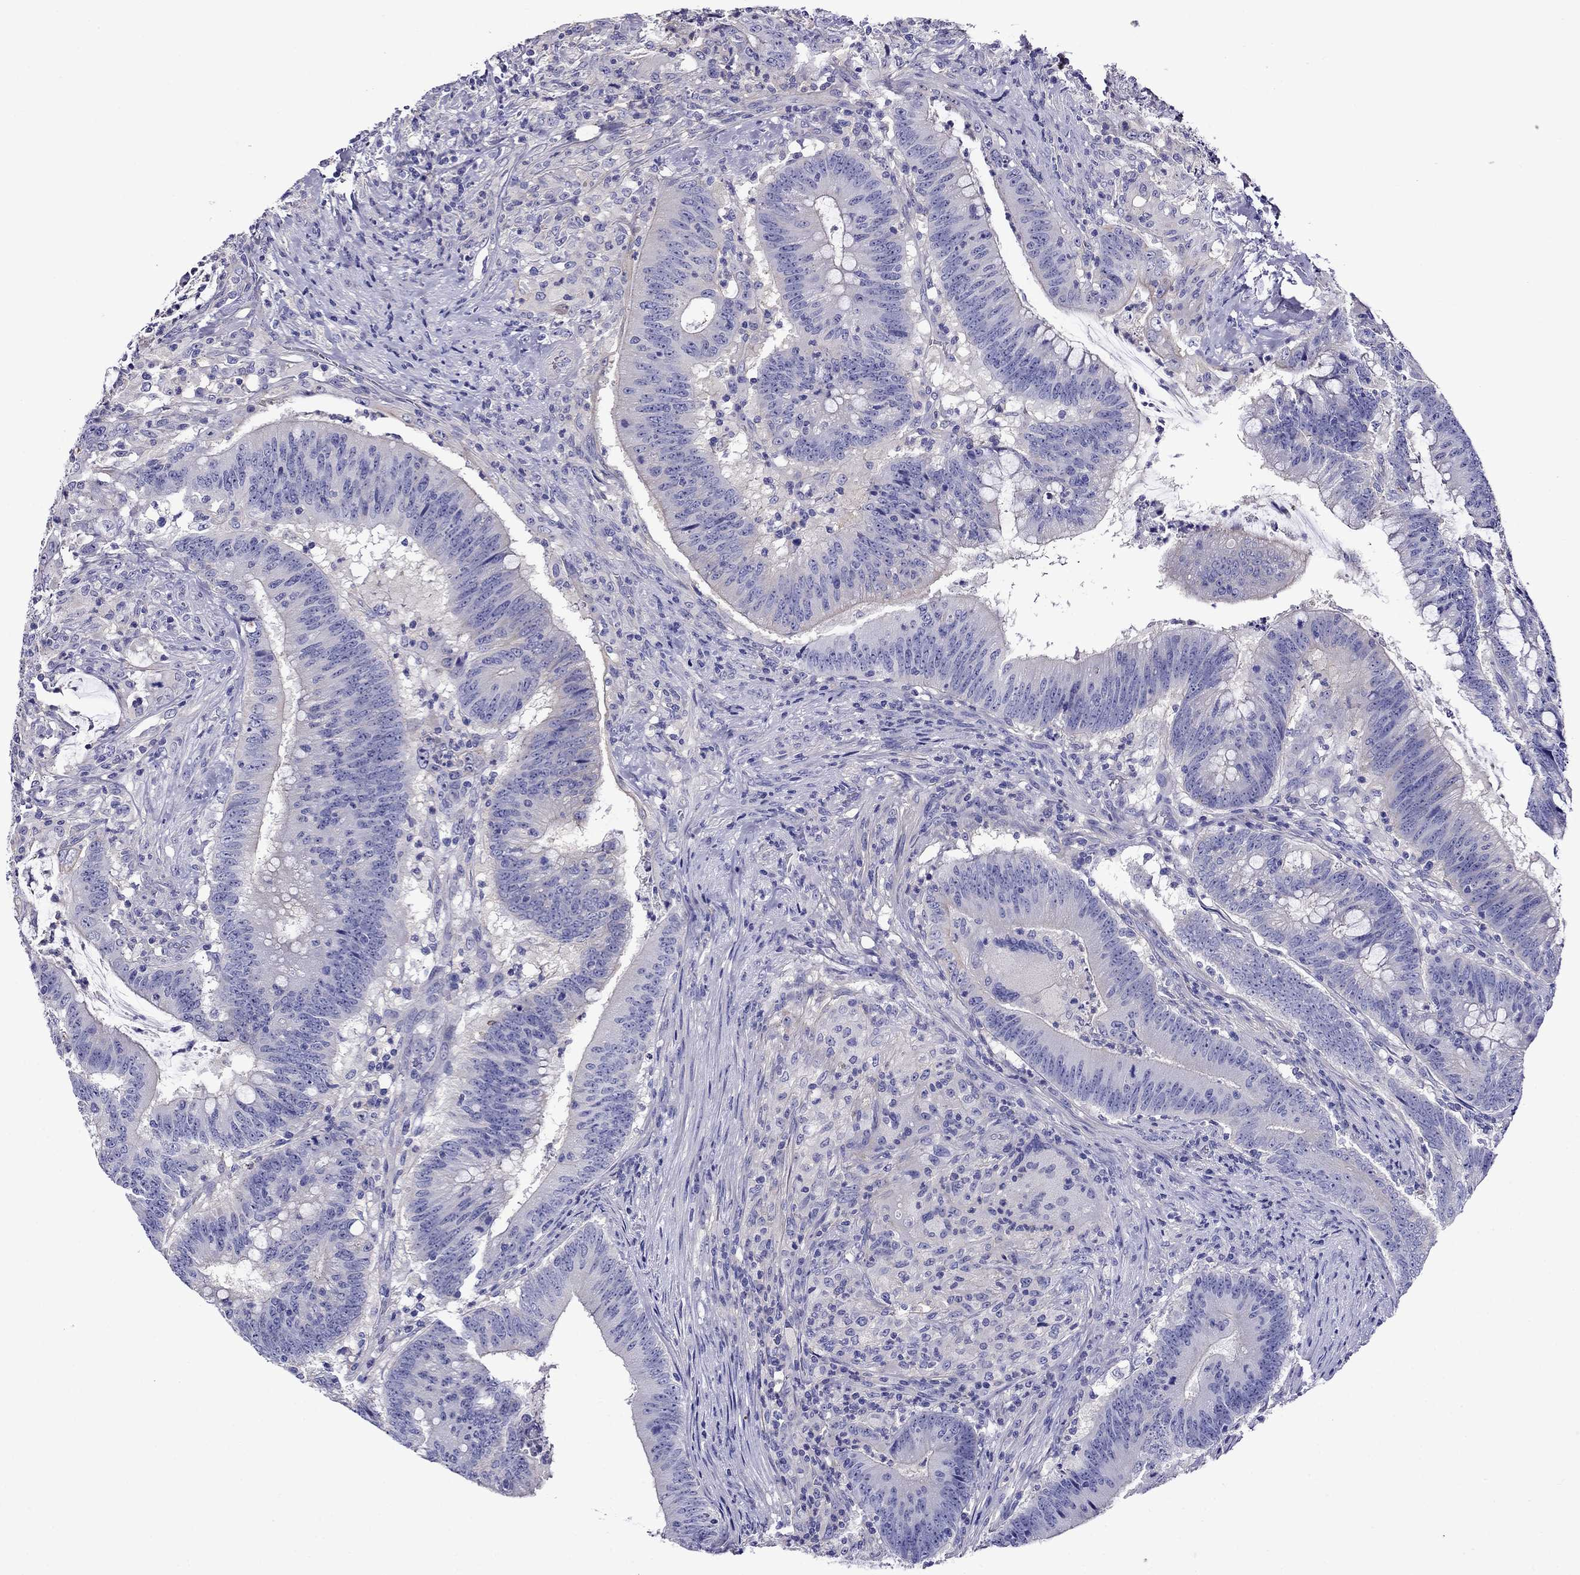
{"staining": {"intensity": "negative", "quantity": "none", "location": "none"}, "tissue": "colorectal cancer", "cell_type": "Tumor cells", "image_type": "cancer", "snomed": [{"axis": "morphology", "description": "Adenocarcinoma, NOS"}, {"axis": "topography", "description": "Colon"}], "caption": "Tumor cells are negative for protein expression in human colorectal cancer.", "gene": "SCG2", "patient": {"sex": "female", "age": 87}}